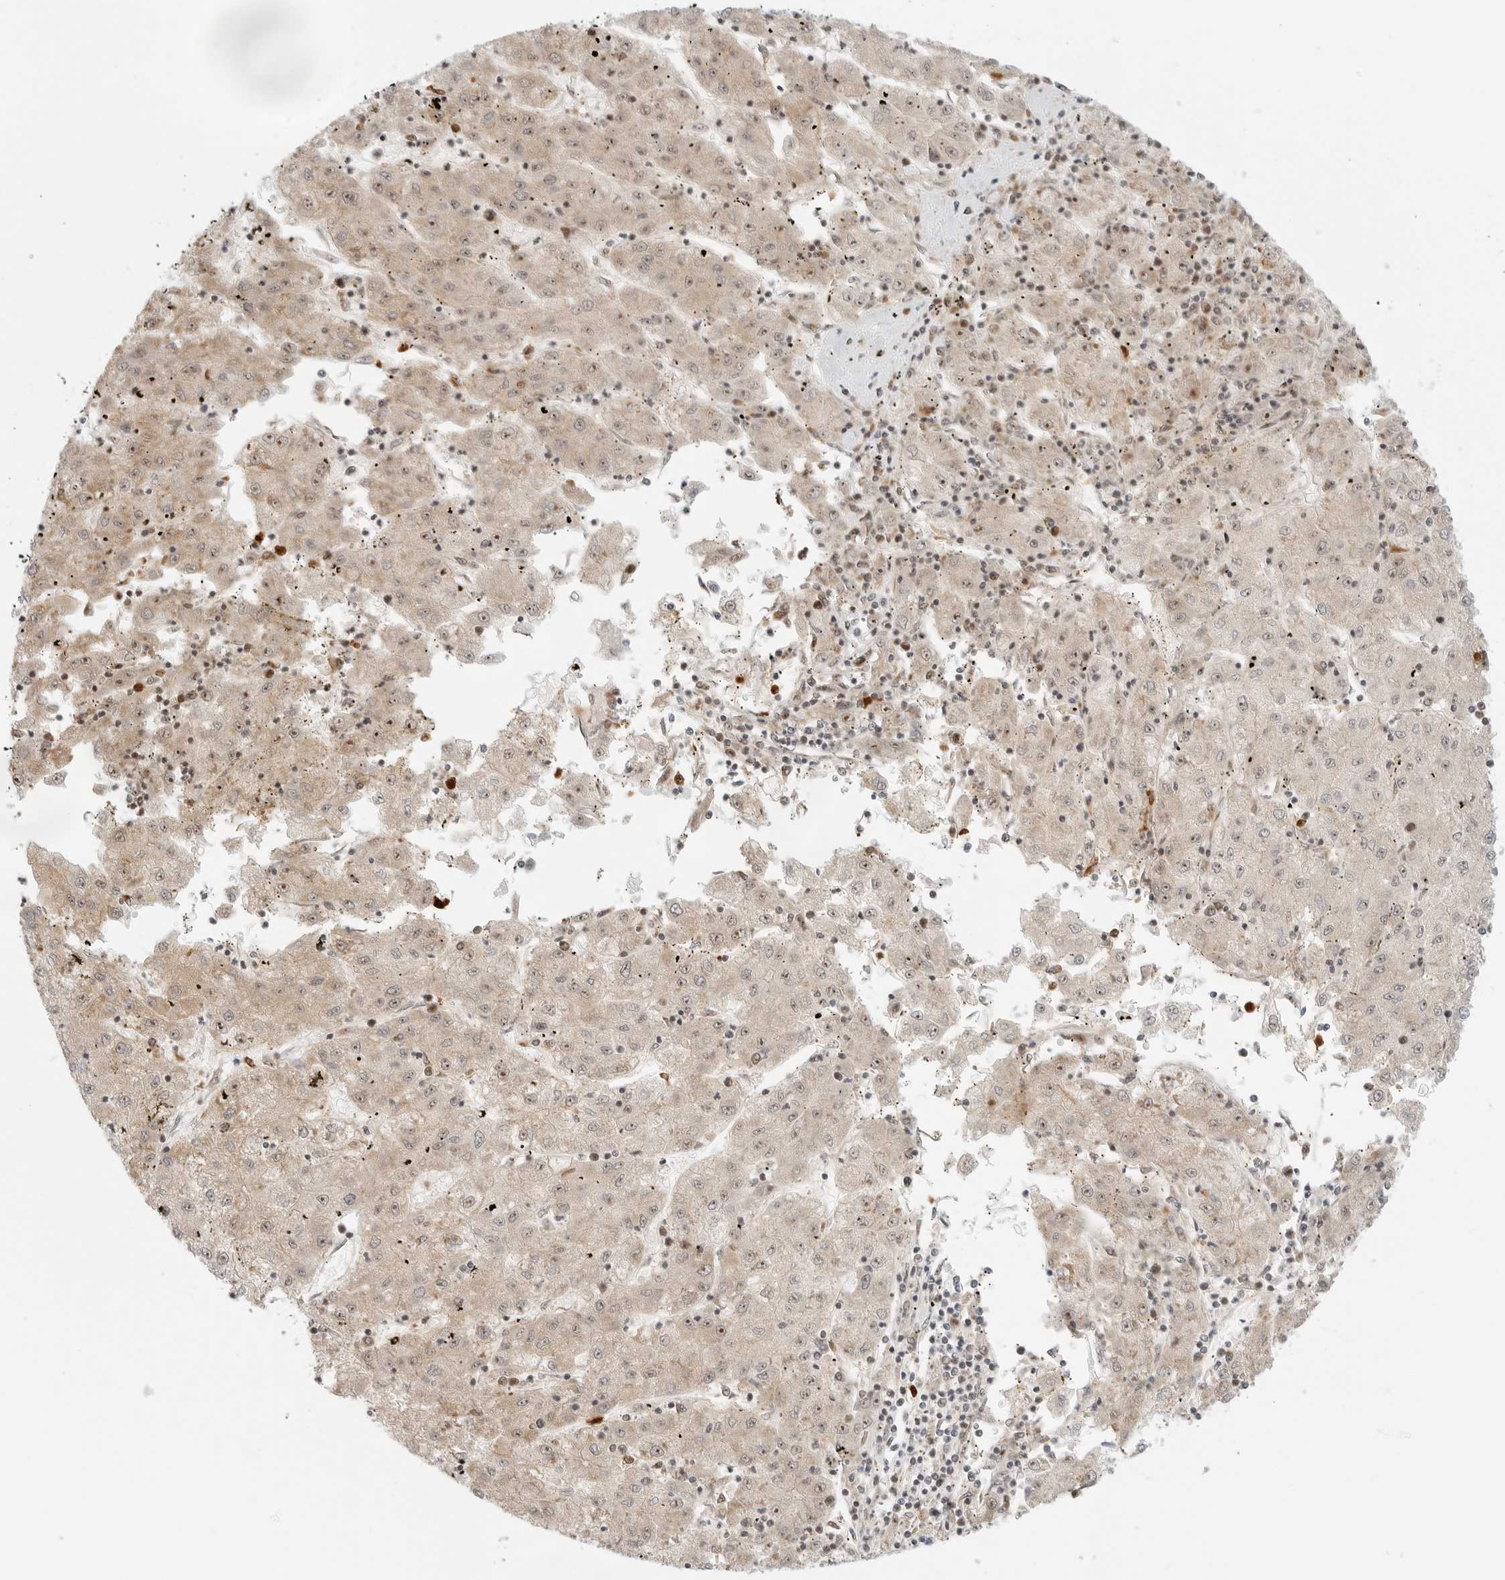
{"staining": {"intensity": "moderate", "quantity": "25%-75%", "location": "cytoplasmic/membranous,nuclear"}, "tissue": "liver cancer", "cell_type": "Tumor cells", "image_type": "cancer", "snomed": [{"axis": "morphology", "description": "Carcinoma, Hepatocellular, NOS"}, {"axis": "topography", "description": "Liver"}], "caption": "This photomicrograph shows immunohistochemistry staining of liver cancer, with medium moderate cytoplasmic/membranous and nuclear expression in approximately 25%-75% of tumor cells.", "gene": "DSCC1", "patient": {"sex": "male", "age": 72}}